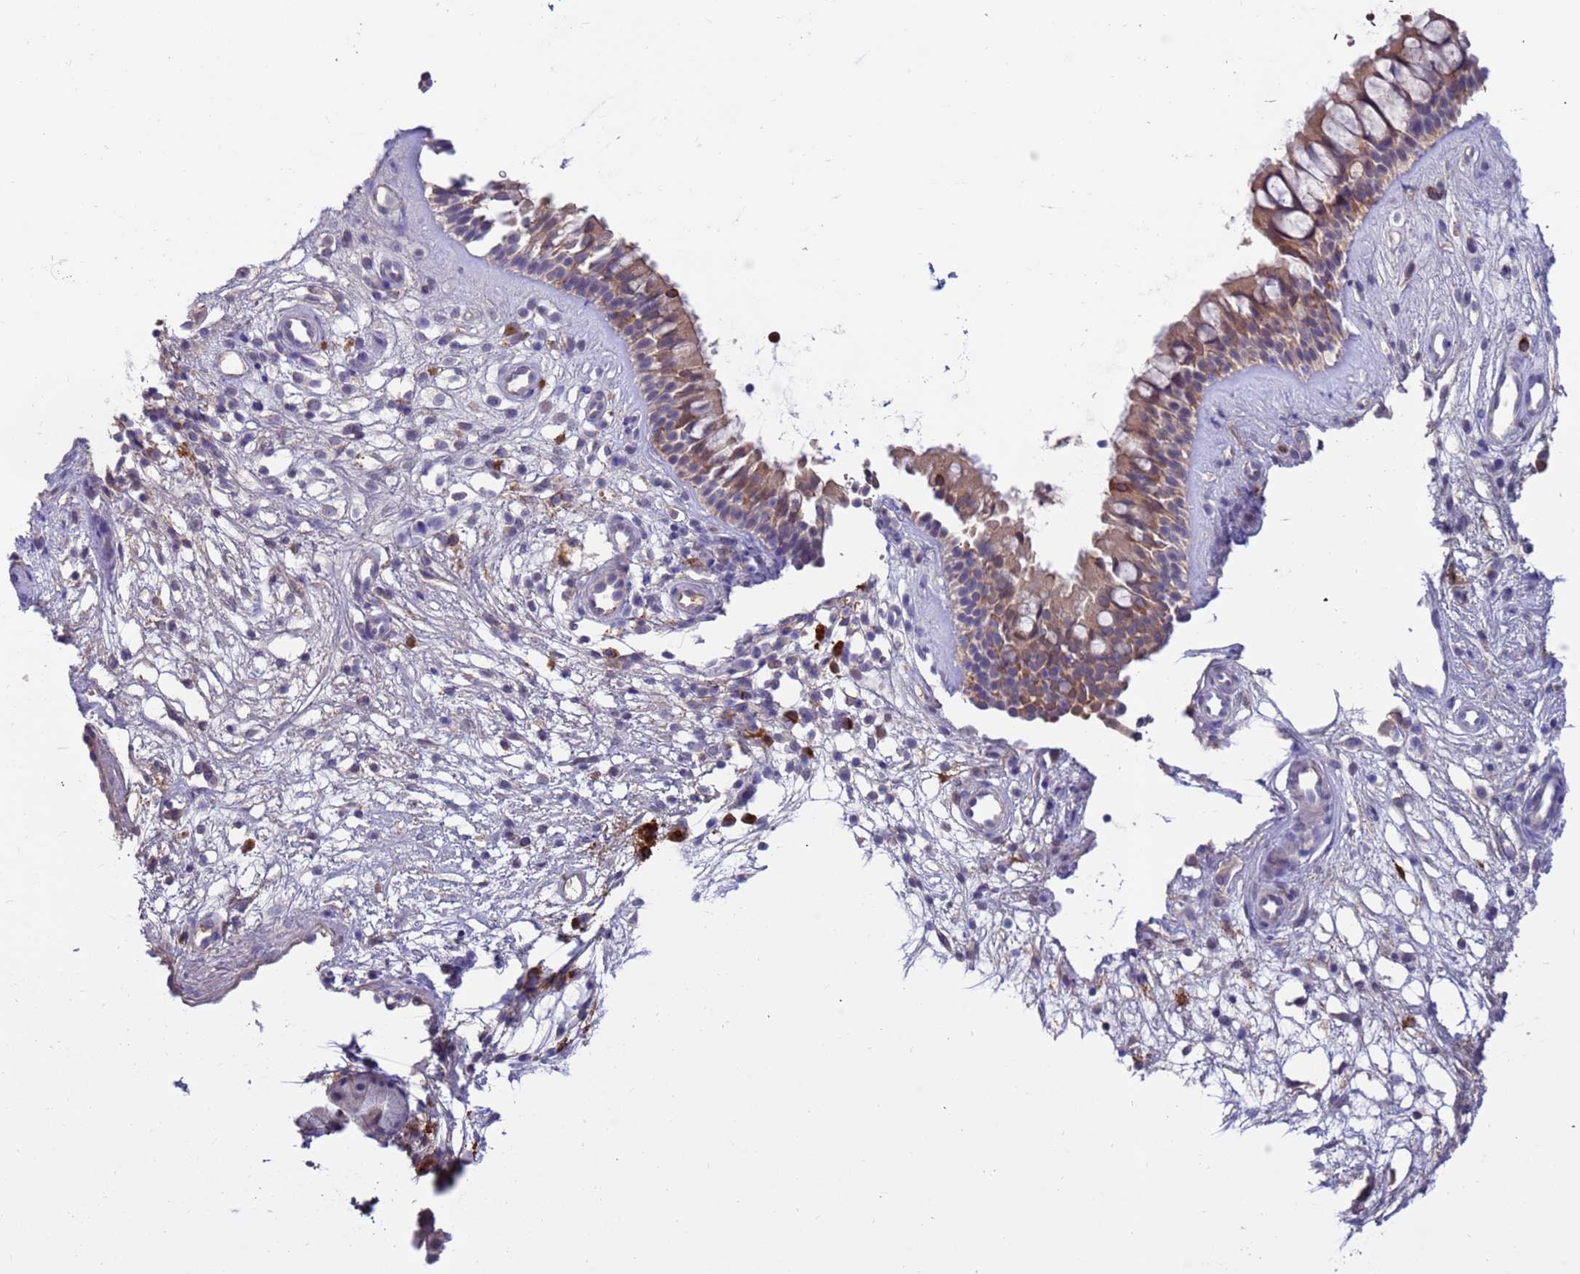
{"staining": {"intensity": "moderate", "quantity": "<25%", "location": "cytoplasmic/membranous"}, "tissue": "nasopharynx", "cell_type": "Respiratory epithelial cells", "image_type": "normal", "snomed": [{"axis": "morphology", "description": "Normal tissue, NOS"}, {"axis": "topography", "description": "Nasopharynx"}], "caption": "Moderate cytoplasmic/membranous staining for a protein is present in approximately <25% of respiratory epithelial cells of unremarkable nasopharynx using immunohistochemistry.", "gene": "AMPD3", "patient": {"sex": "male", "age": 32}}